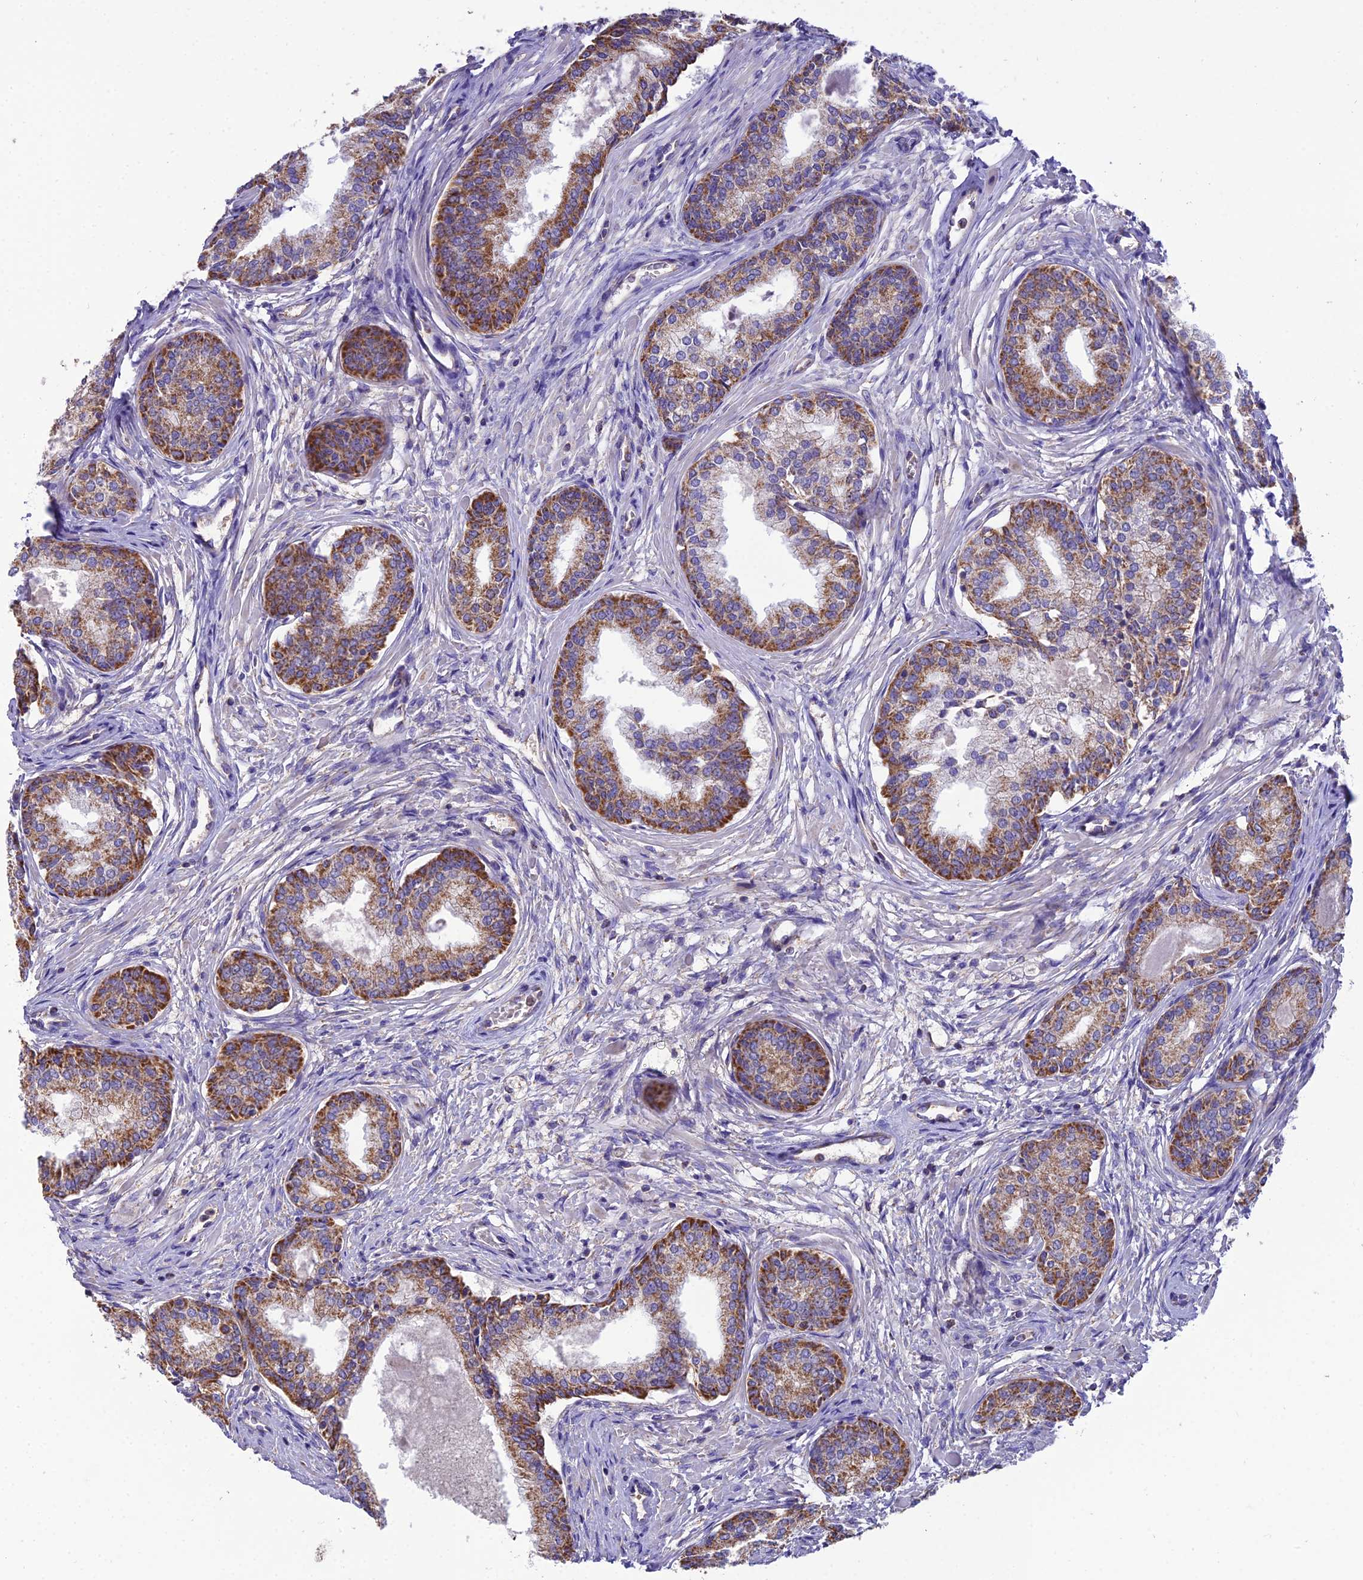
{"staining": {"intensity": "moderate", "quantity": ">75%", "location": "cytoplasmic/membranous"}, "tissue": "prostate cancer", "cell_type": "Tumor cells", "image_type": "cancer", "snomed": [{"axis": "morphology", "description": "Adenocarcinoma, High grade"}, {"axis": "topography", "description": "Prostate"}], "caption": "Immunohistochemical staining of human prostate adenocarcinoma (high-grade) exhibits medium levels of moderate cytoplasmic/membranous staining in about >75% of tumor cells. (IHC, brightfield microscopy, high magnification).", "gene": "GPD1", "patient": {"sex": "male", "age": 67}}